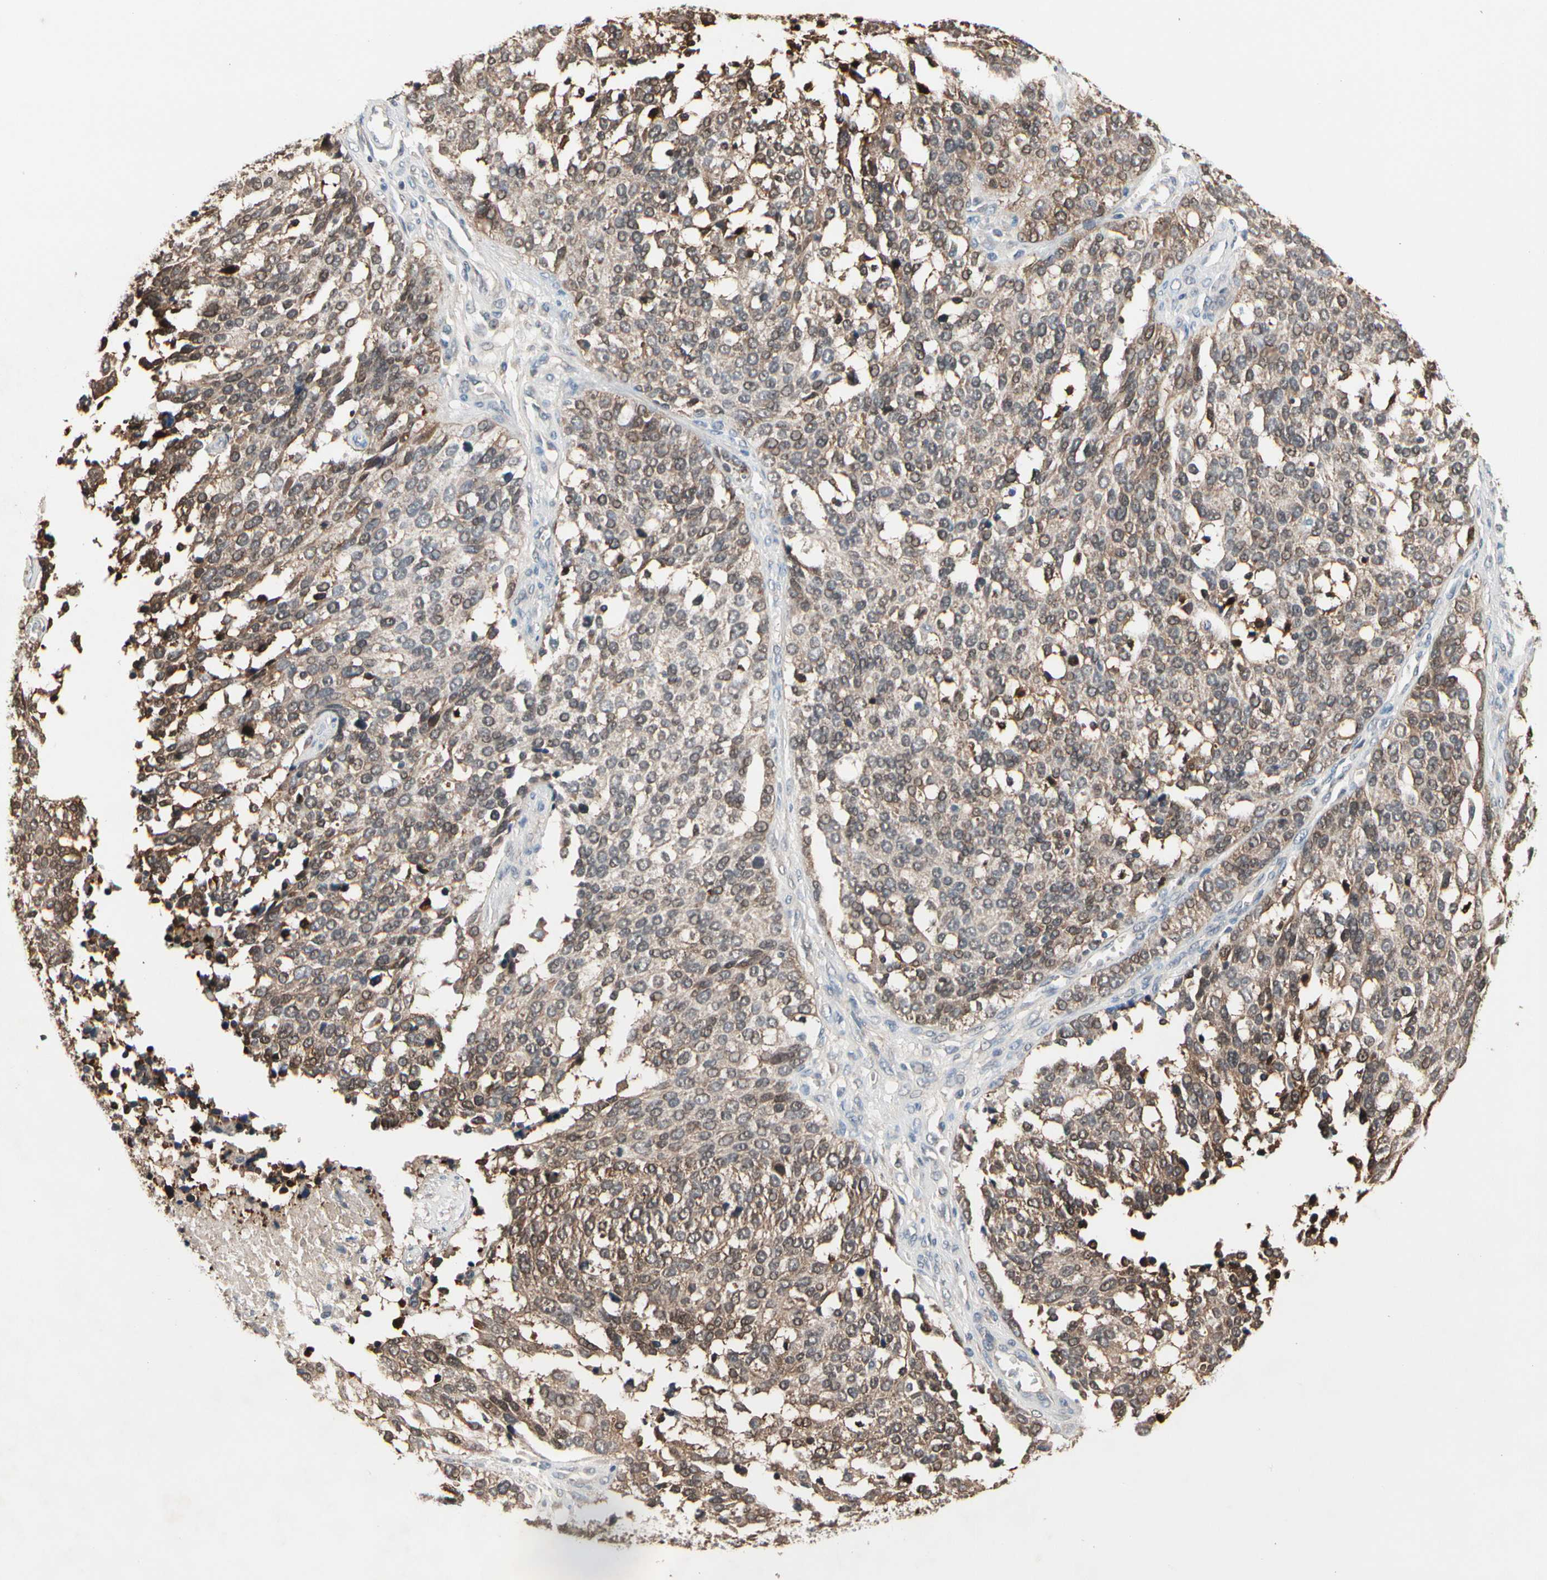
{"staining": {"intensity": "moderate", "quantity": ">75%", "location": "cytoplasmic/membranous,nuclear"}, "tissue": "ovarian cancer", "cell_type": "Tumor cells", "image_type": "cancer", "snomed": [{"axis": "morphology", "description": "Cystadenocarcinoma, serous, NOS"}, {"axis": "topography", "description": "Ovary"}], "caption": "This micrograph displays serous cystadenocarcinoma (ovarian) stained with IHC to label a protein in brown. The cytoplasmic/membranous and nuclear of tumor cells show moderate positivity for the protein. Nuclei are counter-stained blue.", "gene": "PRDX6", "patient": {"sex": "female", "age": 44}}